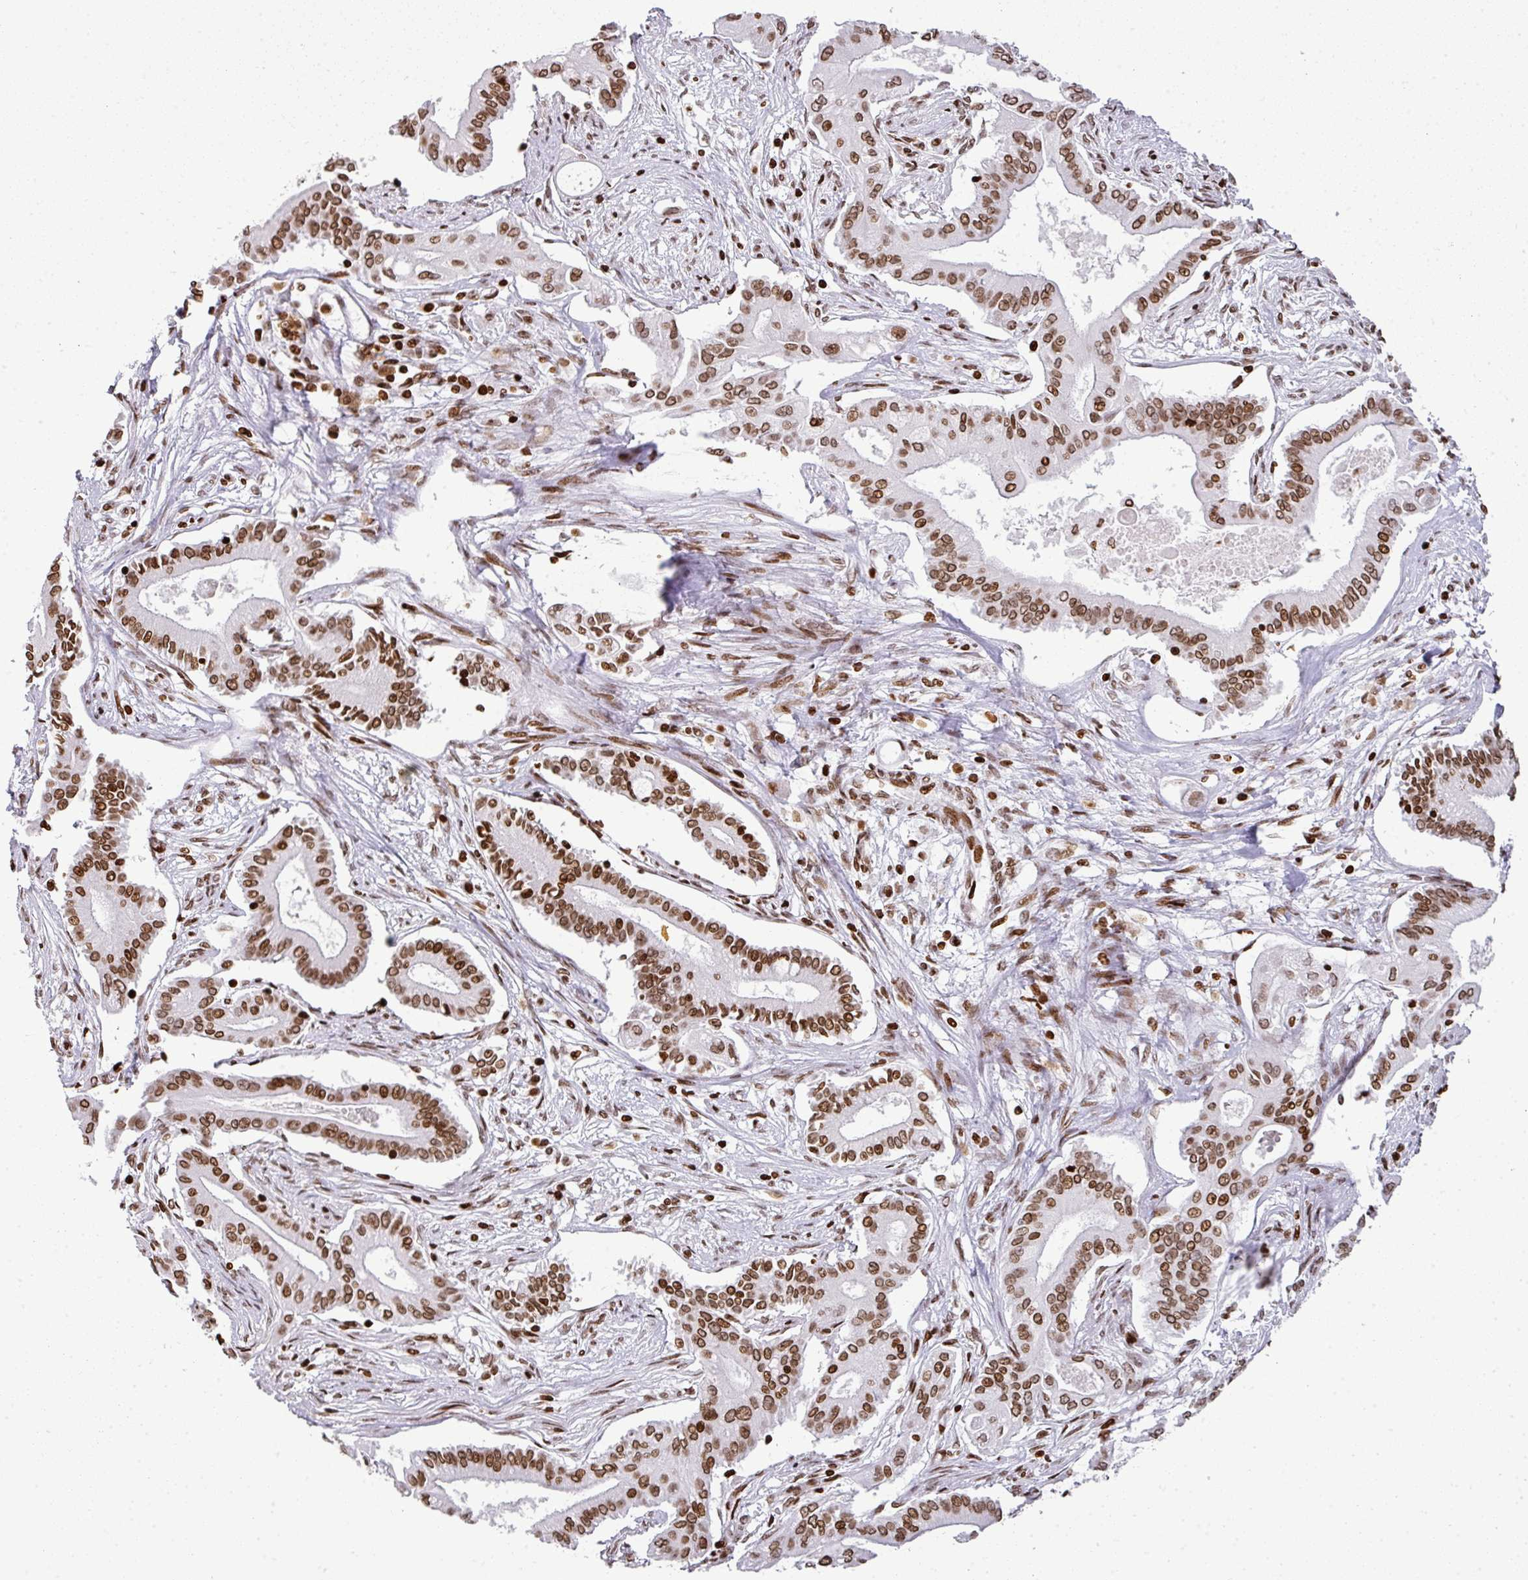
{"staining": {"intensity": "strong", "quantity": ">75%", "location": "nuclear"}, "tissue": "pancreatic cancer", "cell_type": "Tumor cells", "image_type": "cancer", "snomed": [{"axis": "morphology", "description": "Adenocarcinoma, NOS"}, {"axis": "topography", "description": "Pancreas"}], "caption": "Brown immunohistochemical staining in human pancreatic cancer (adenocarcinoma) demonstrates strong nuclear staining in approximately >75% of tumor cells.", "gene": "RASL11A", "patient": {"sex": "female", "age": 68}}